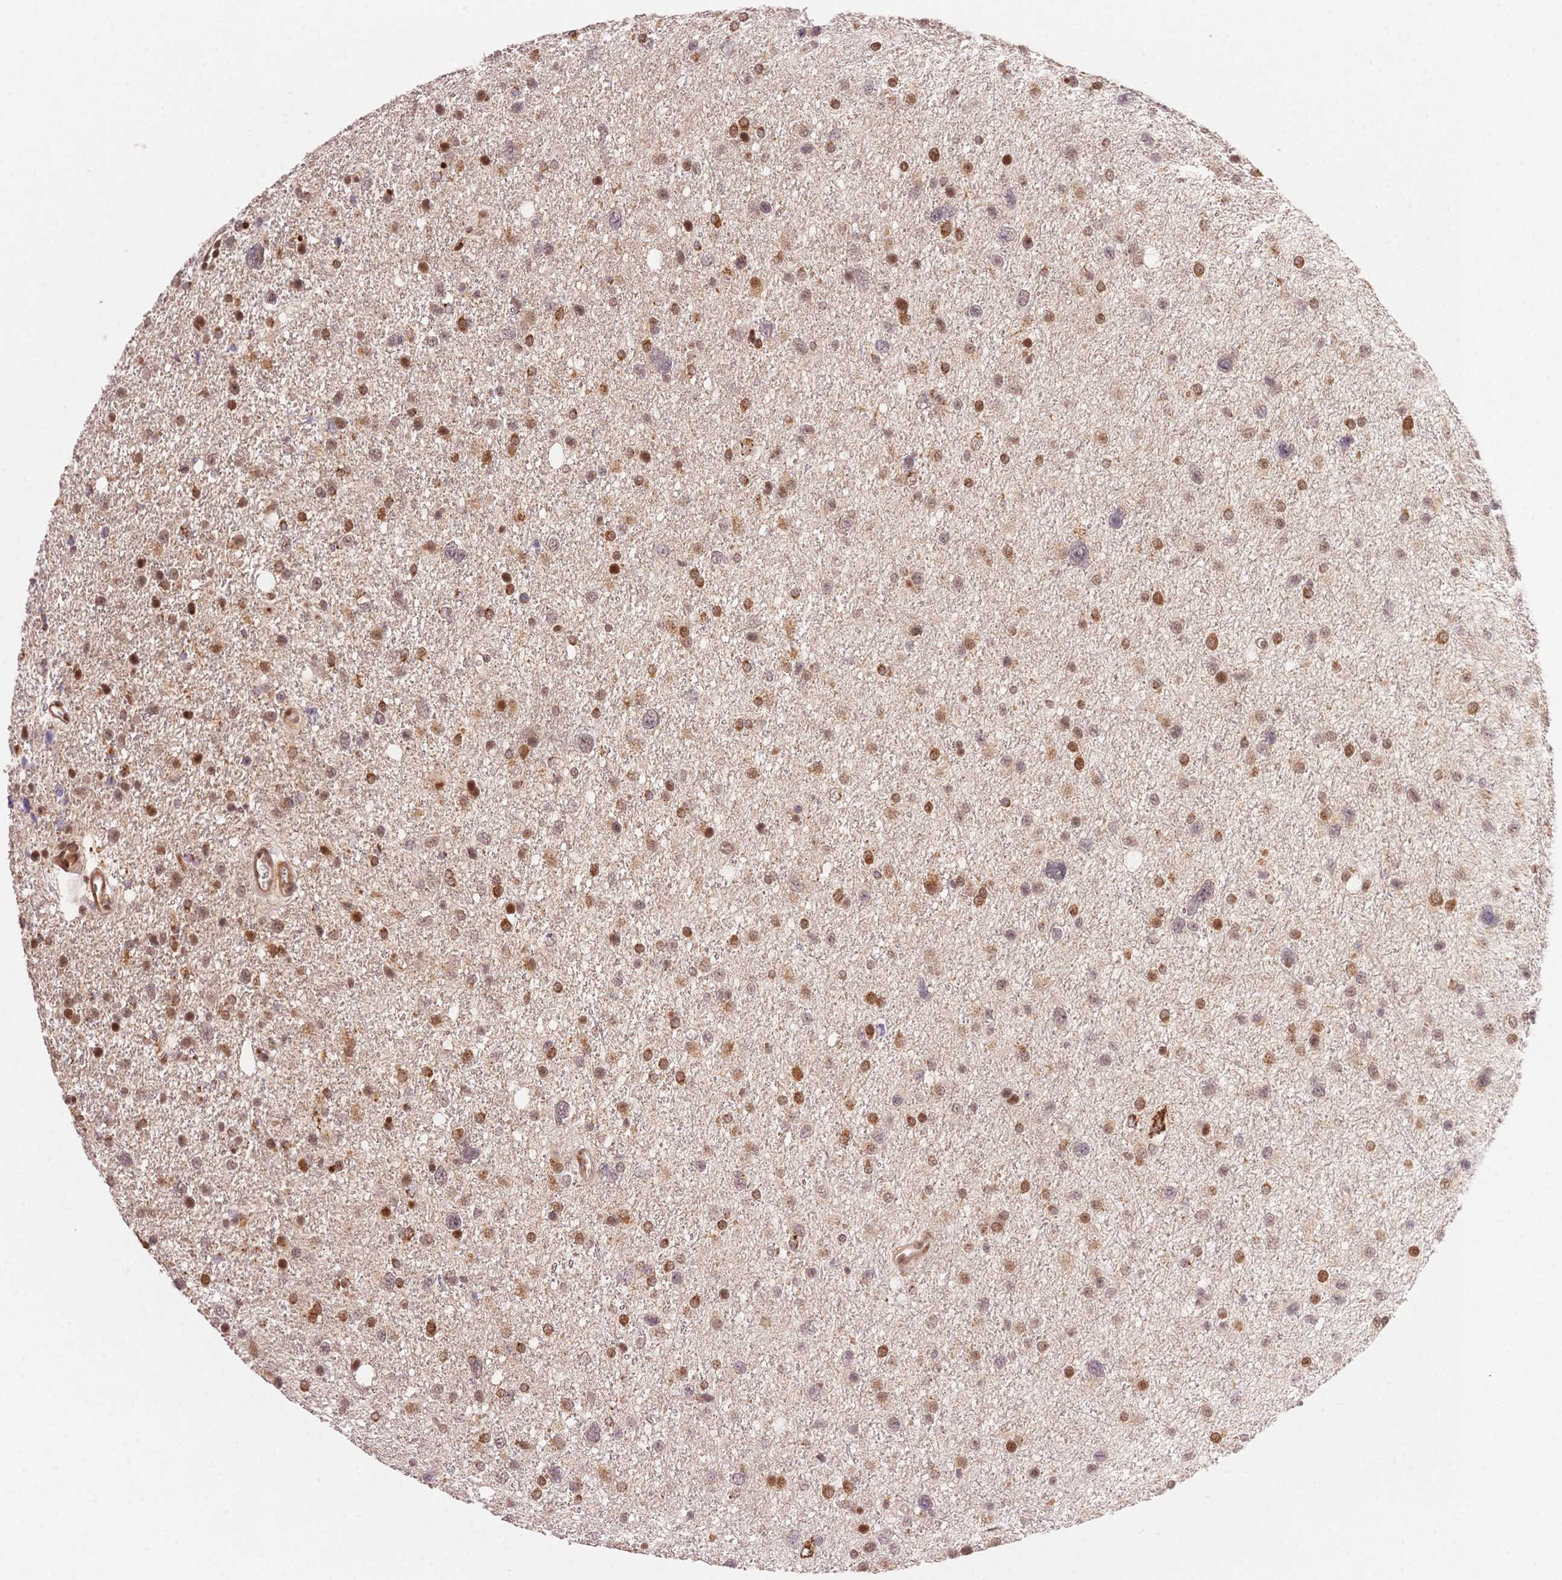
{"staining": {"intensity": "moderate", "quantity": ">75%", "location": "cytoplasmic/membranous,nuclear"}, "tissue": "glioma", "cell_type": "Tumor cells", "image_type": "cancer", "snomed": [{"axis": "morphology", "description": "Glioma, malignant, Low grade"}, {"axis": "topography", "description": "Brain"}], "caption": "High-power microscopy captured an IHC image of glioma, revealing moderate cytoplasmic/membranous and nuclear staining in about >75% of tumor cells.", "gene": "STK39", "patient": {"sex": "female", "age": 55}}